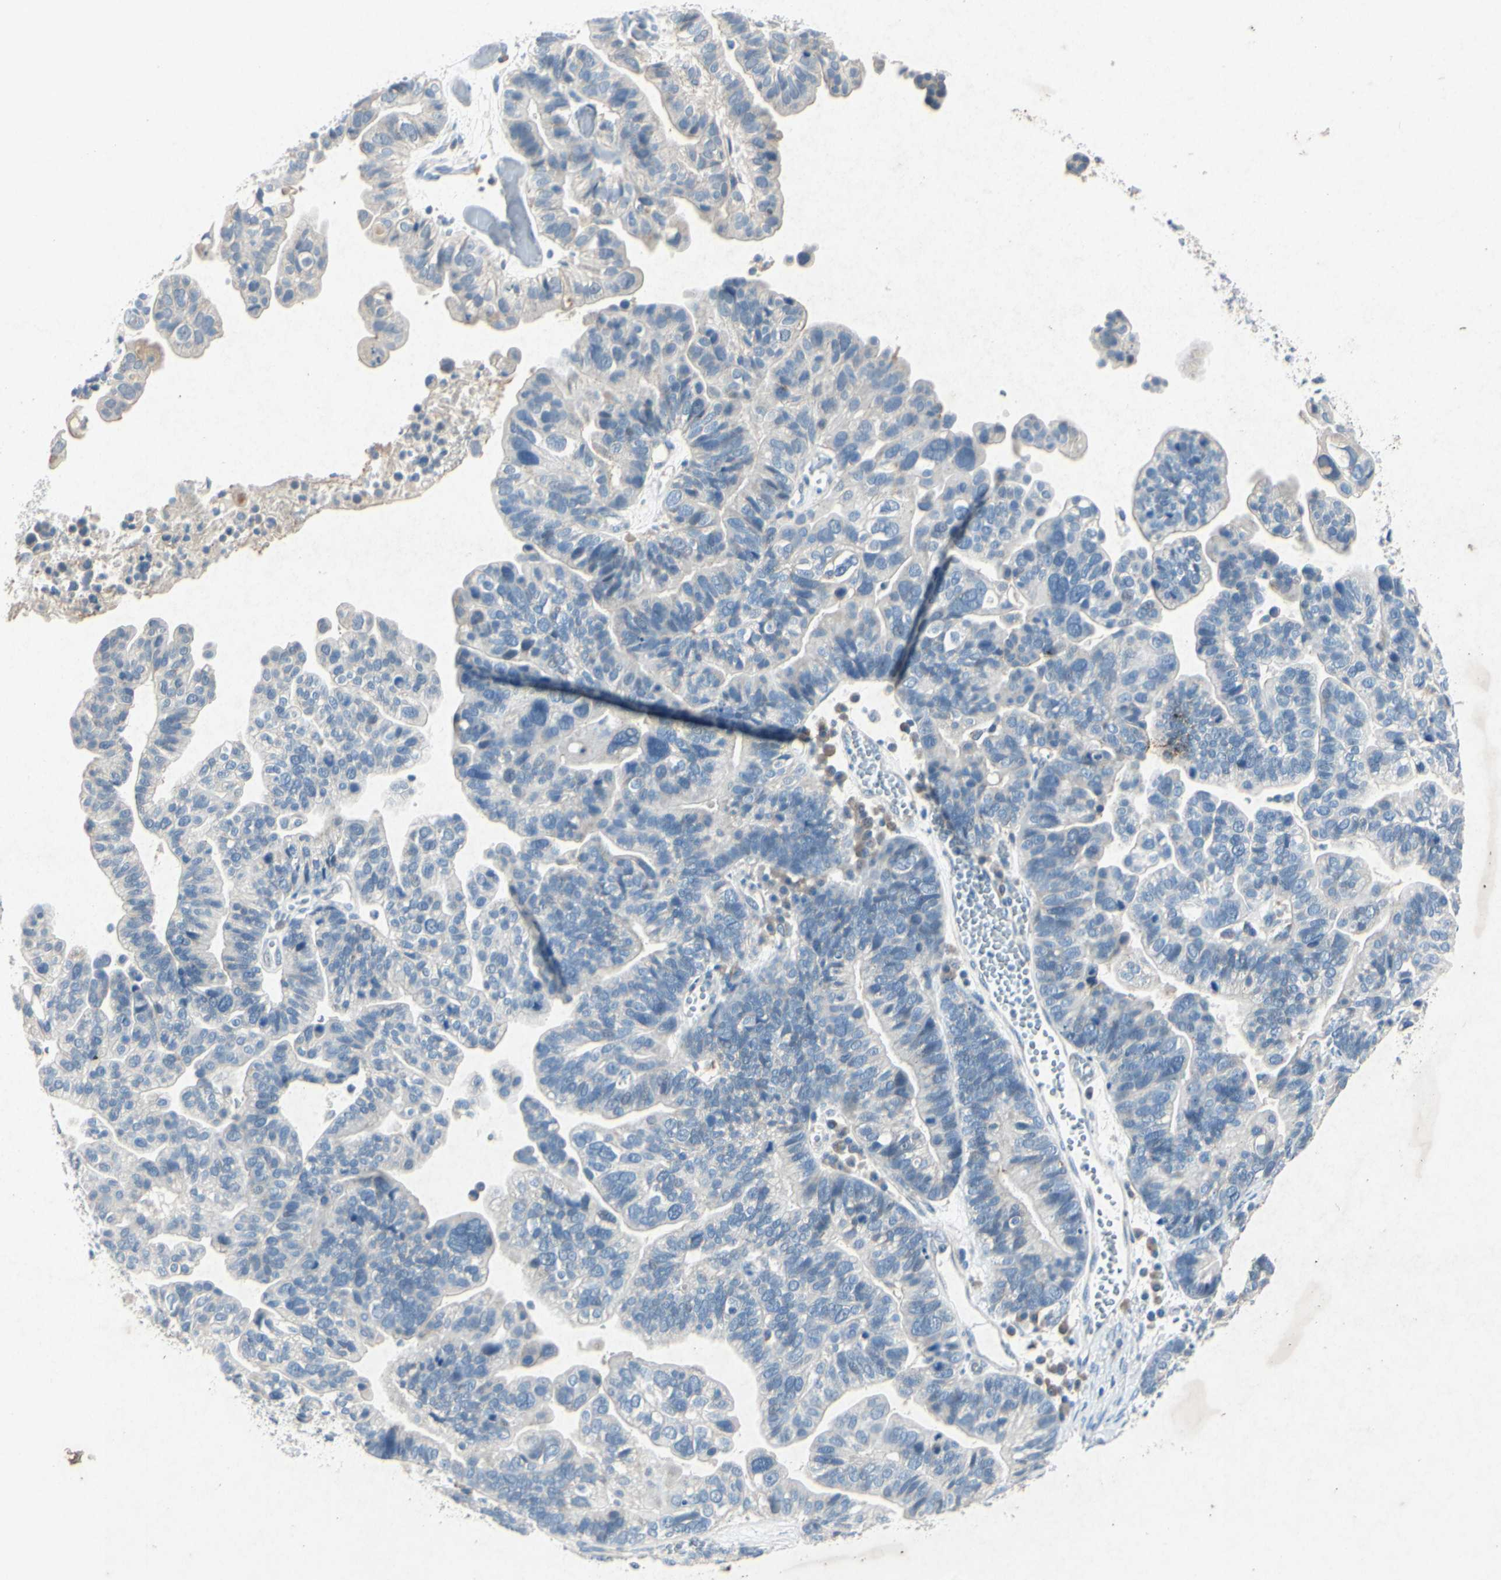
{"staining": {"intensity": "negative", "quantity": "none", "location": "none"}, "tissue": "ovarian cancer", "cell_type": "Tumor cells", "image_type": "cancer", "snomed": [{"axis": "morphology", "description": "Cystadenocarcinoma, serous, NOS"}, {"axis": "topography", "description": "Ovary"}], "caption": "The micrograph exhibits no significant staining in tumor cells of ovarian cancer.", "gene": "SNAP91", "patient": {"sex": "female", "age": 56}}